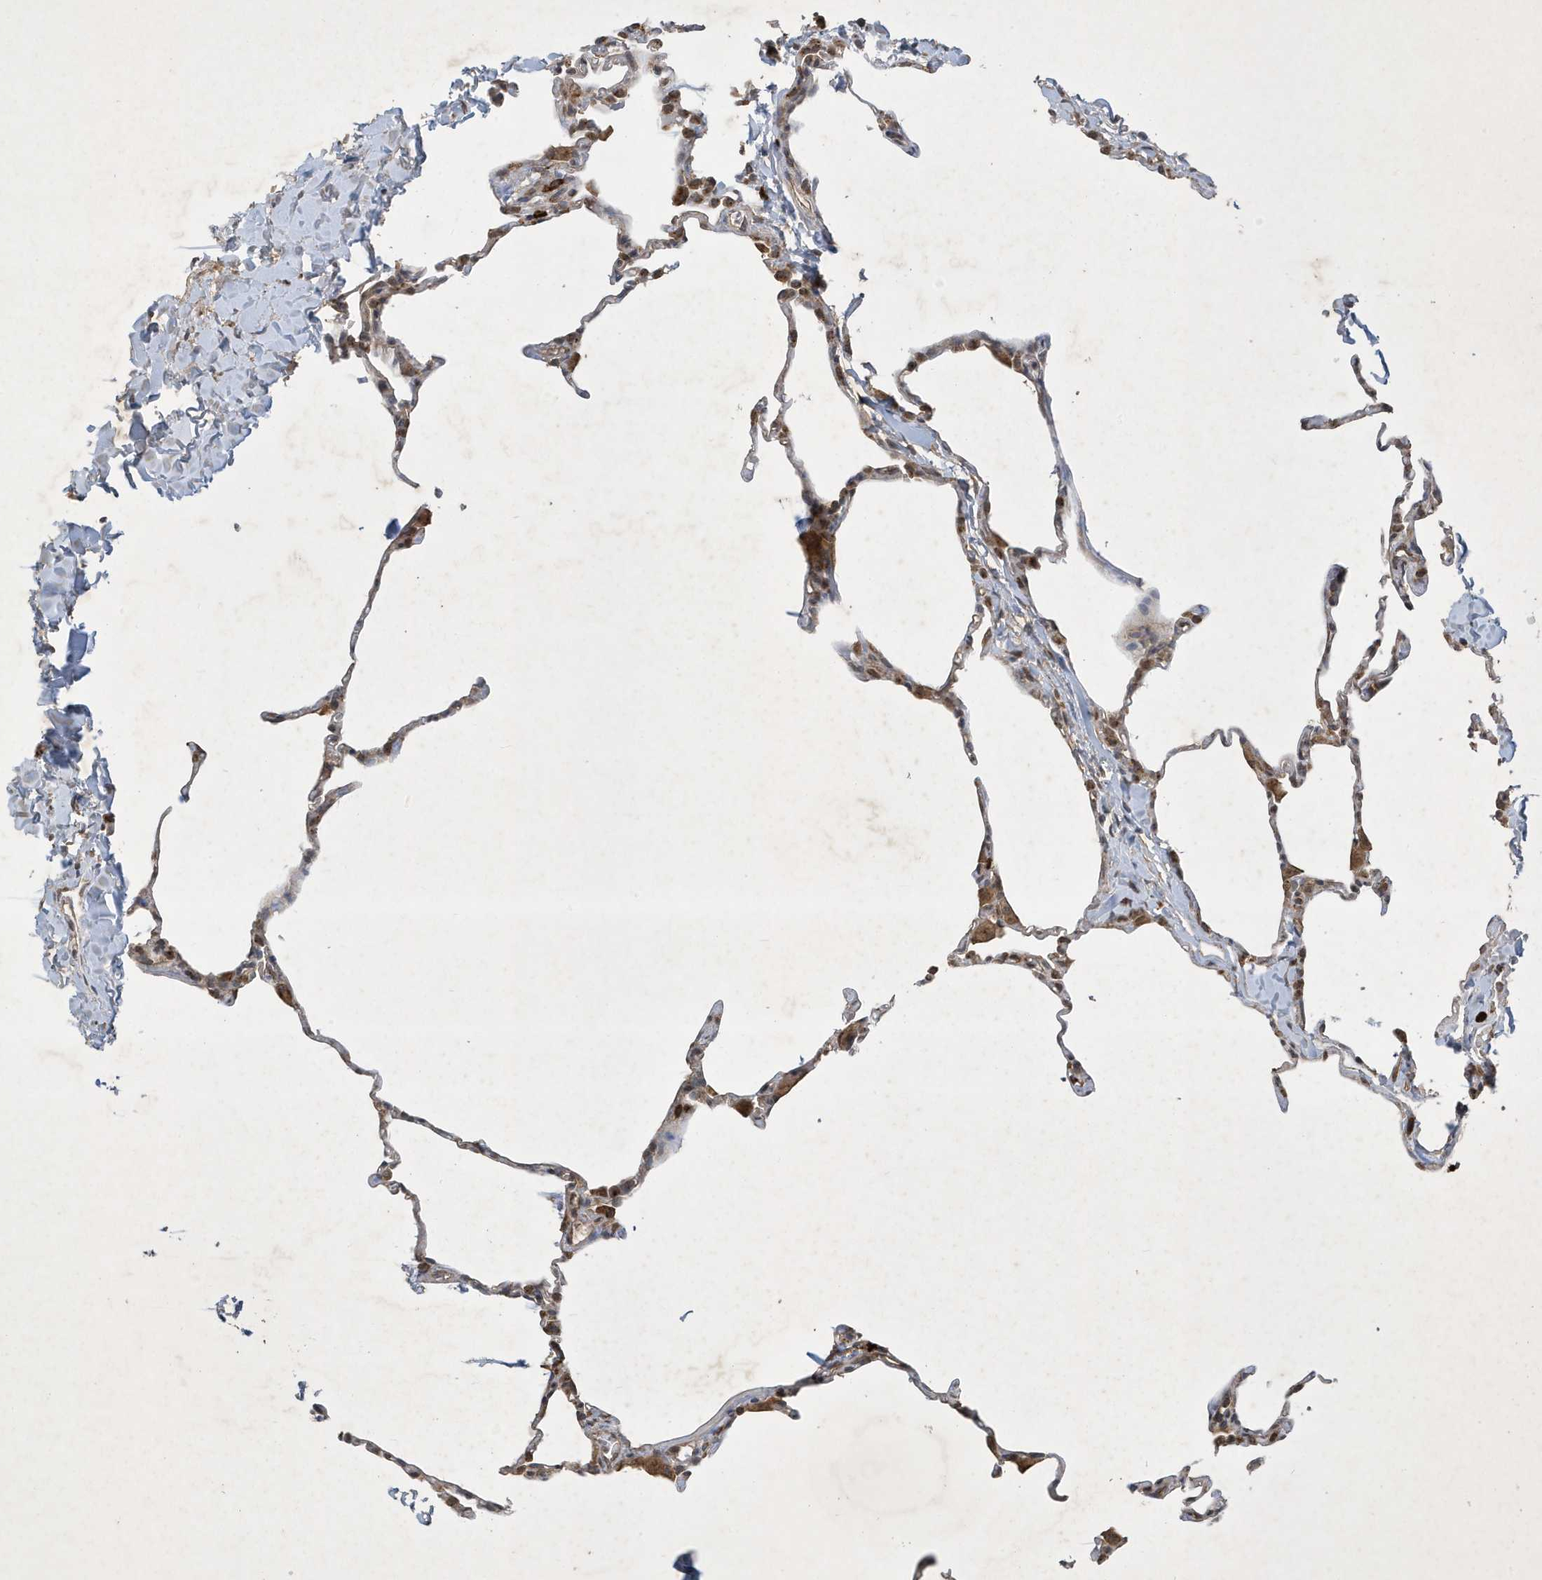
{"staining": {"intensity": "moderate", "quantity": "25%-75%", "location": "cytoplasmic/membranous,nuclear"}, "tissue": "lung", "cell_type": "Alveolar cells", "image_type": "normal", "snomed": [{"axis": "morphology", "description": "Normal tissue, NOS"}, {"axis": "topography", "description": "Lung"}], "caption": "Immunohistochemistry (DAB (3,3'-diaminobenzidine)) staining of unremarkable lung demonstrates moderate cytoplasmic/membranous,nuclear protein expression in approximately 25%-75% of alveolar cells.", "gene": "STX10", "patient": {"sex": "male", "age": 20}}